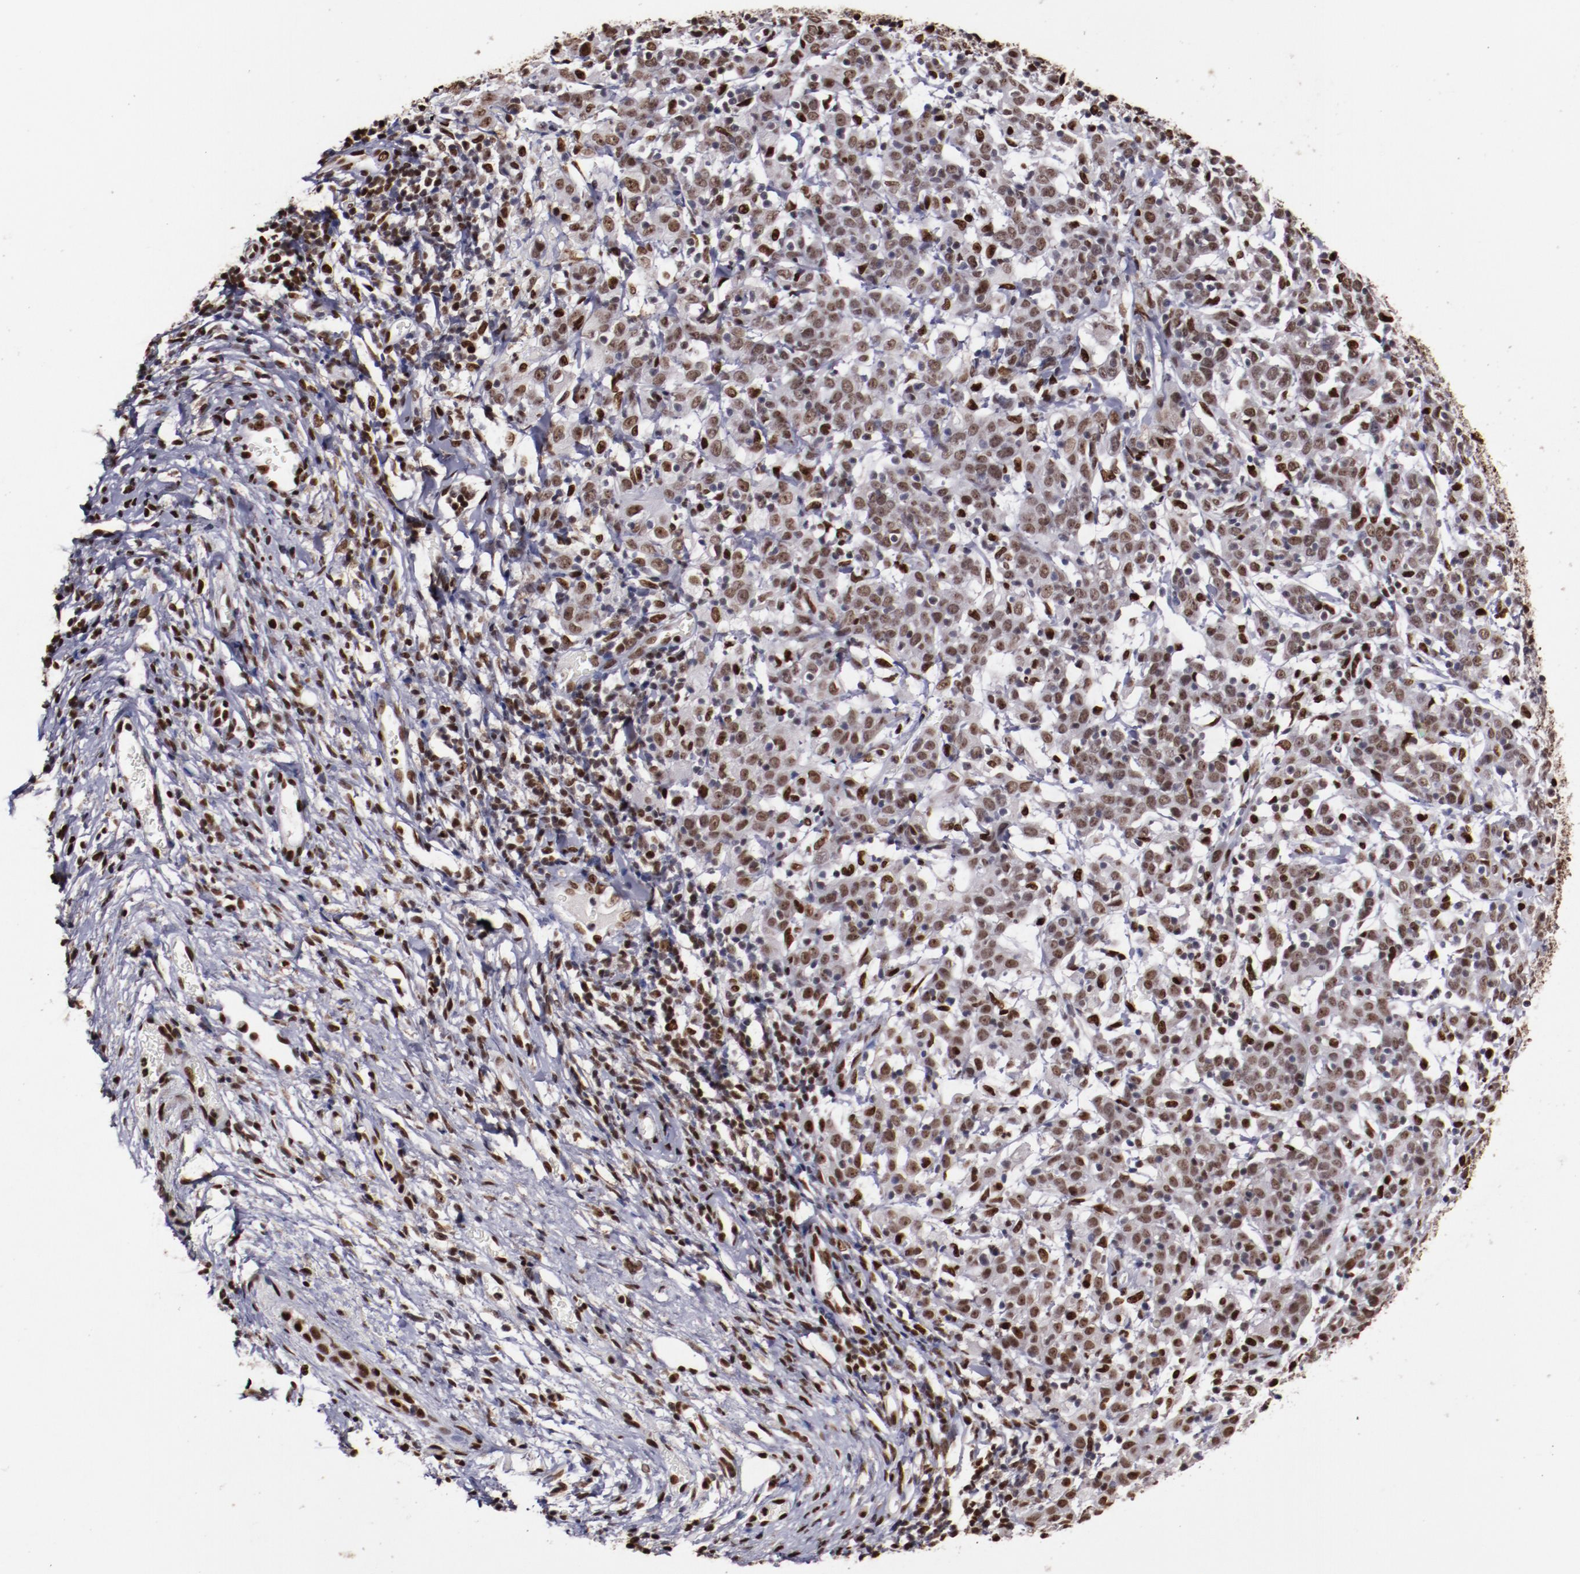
{"staining": {"intensity": "moderate", "quantity": ">75%", "location": "nuclear"}, "tissue": "cervical cancer", "cell_type": "Tumor cells", "image_type": "cancer", "snomed": [{"axis": "morphology", "description": "Normal tissue, NOS"}, {"axis": "morphology", "description": "Squamous cell carcinoma, NOS"}, {"axis": "topography", "description": "Cervix"}], "caption": "This is an image of IHC staining of cervical cancer, which shows moderate positivity in the nuclear of tumor cells.", "gene": "APEX1", "patient": {"sex": "female", "age": 67}}